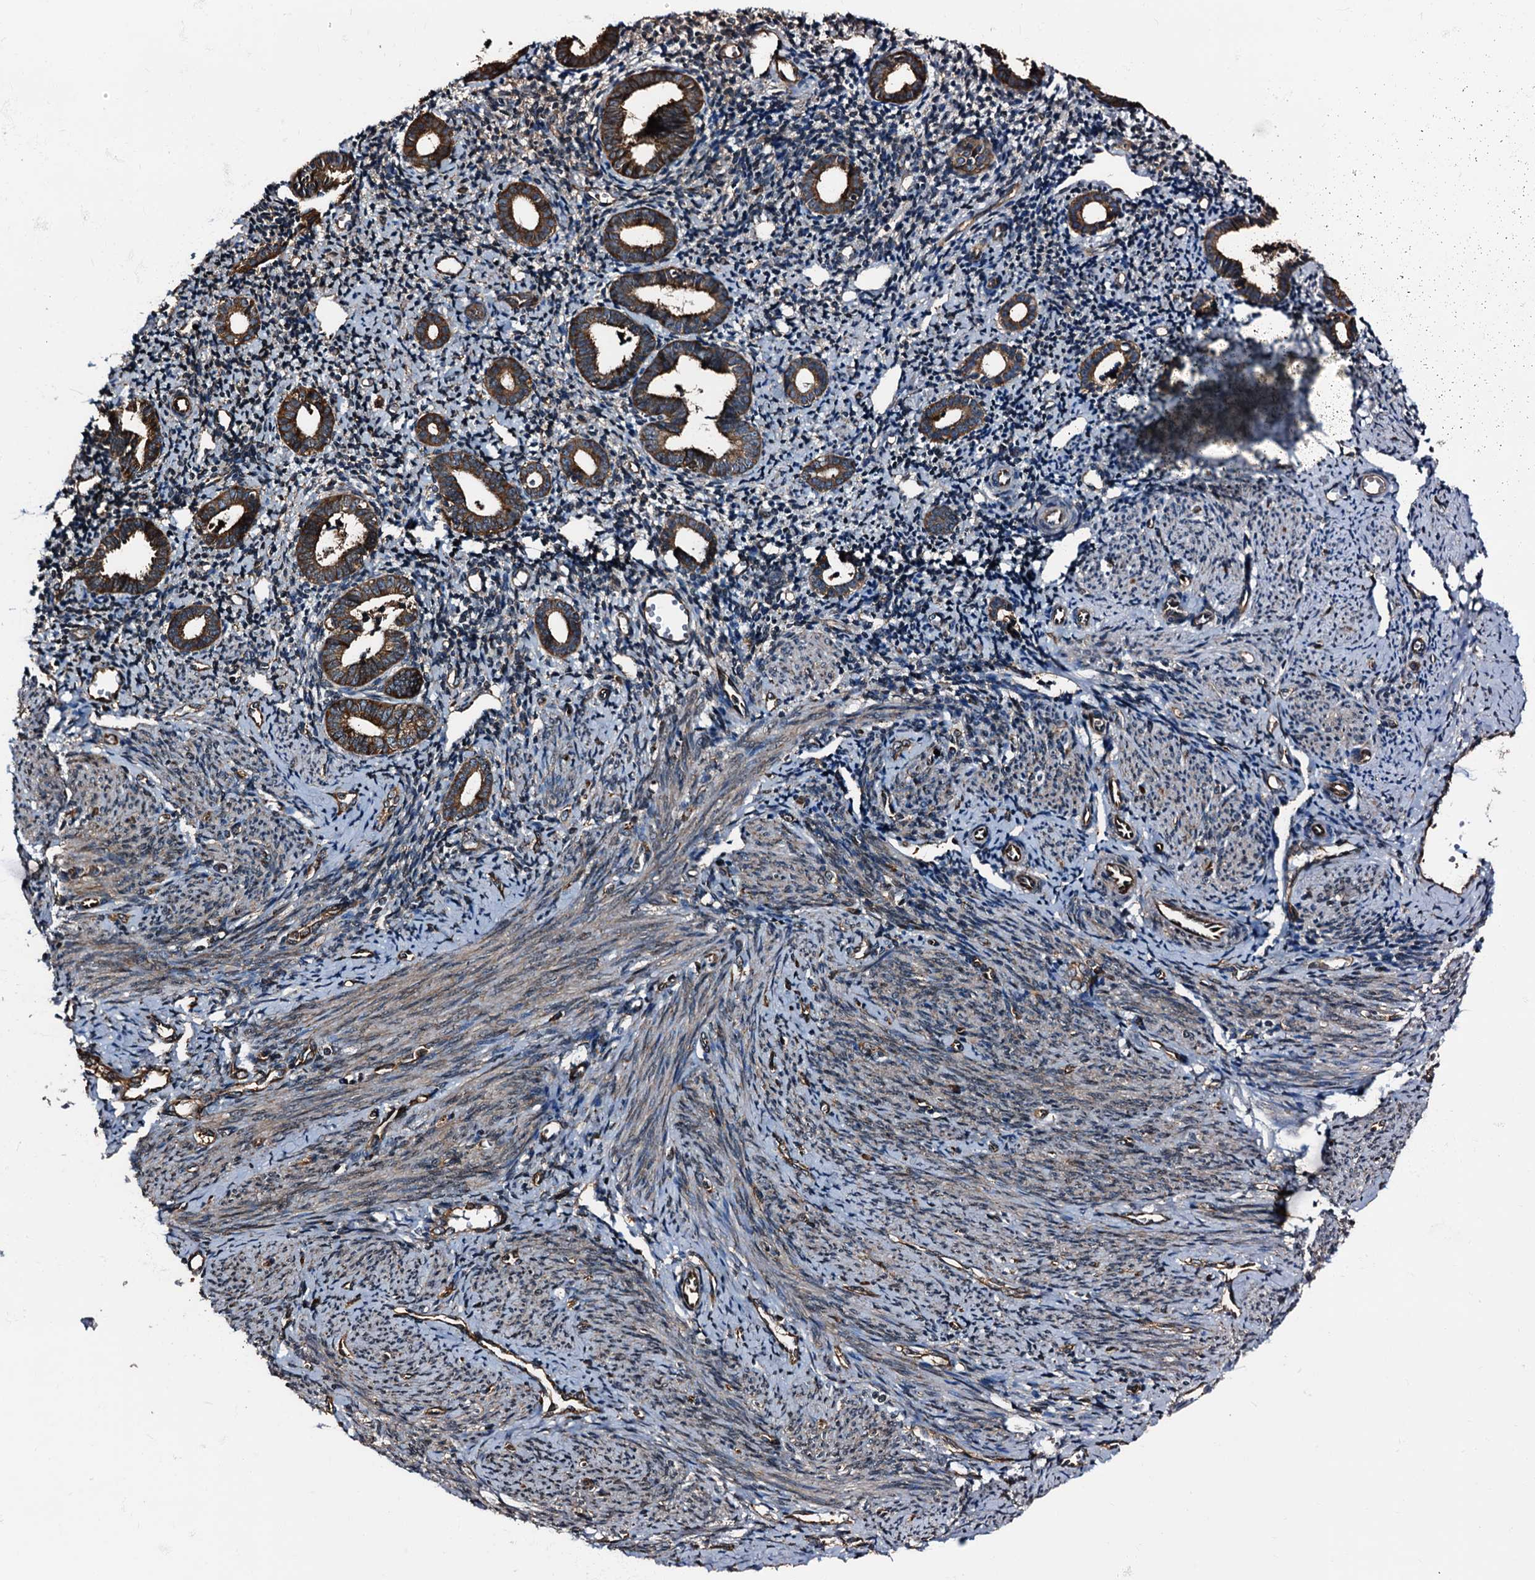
{"staining": {"intensity": "moderate", "quantity": "<25%", "location": "cytoplasmic/membranous"}, "tissue": "endometrium", "cell_type": "Cells in endometrial stroma", "image_type": "normal", "snomed": [{"axis": "morphology", "description": "Normal tissue, NOS"}, {"axis": "topography", "description": "Endometrium"}], "caption": "Immunohistochemical staining of normal human endometrium reveals <25% levels of moderate cytoplasmic/membranous protein staining in approximately <25% of cells in endometrial stroma. The staining was performed using DAB, with brown indicating positive protein expression. Nuclei are stained blue with hematoxylin.", "gene": "ATP2C1", "patient": {"sex": "female", "age": 56}}